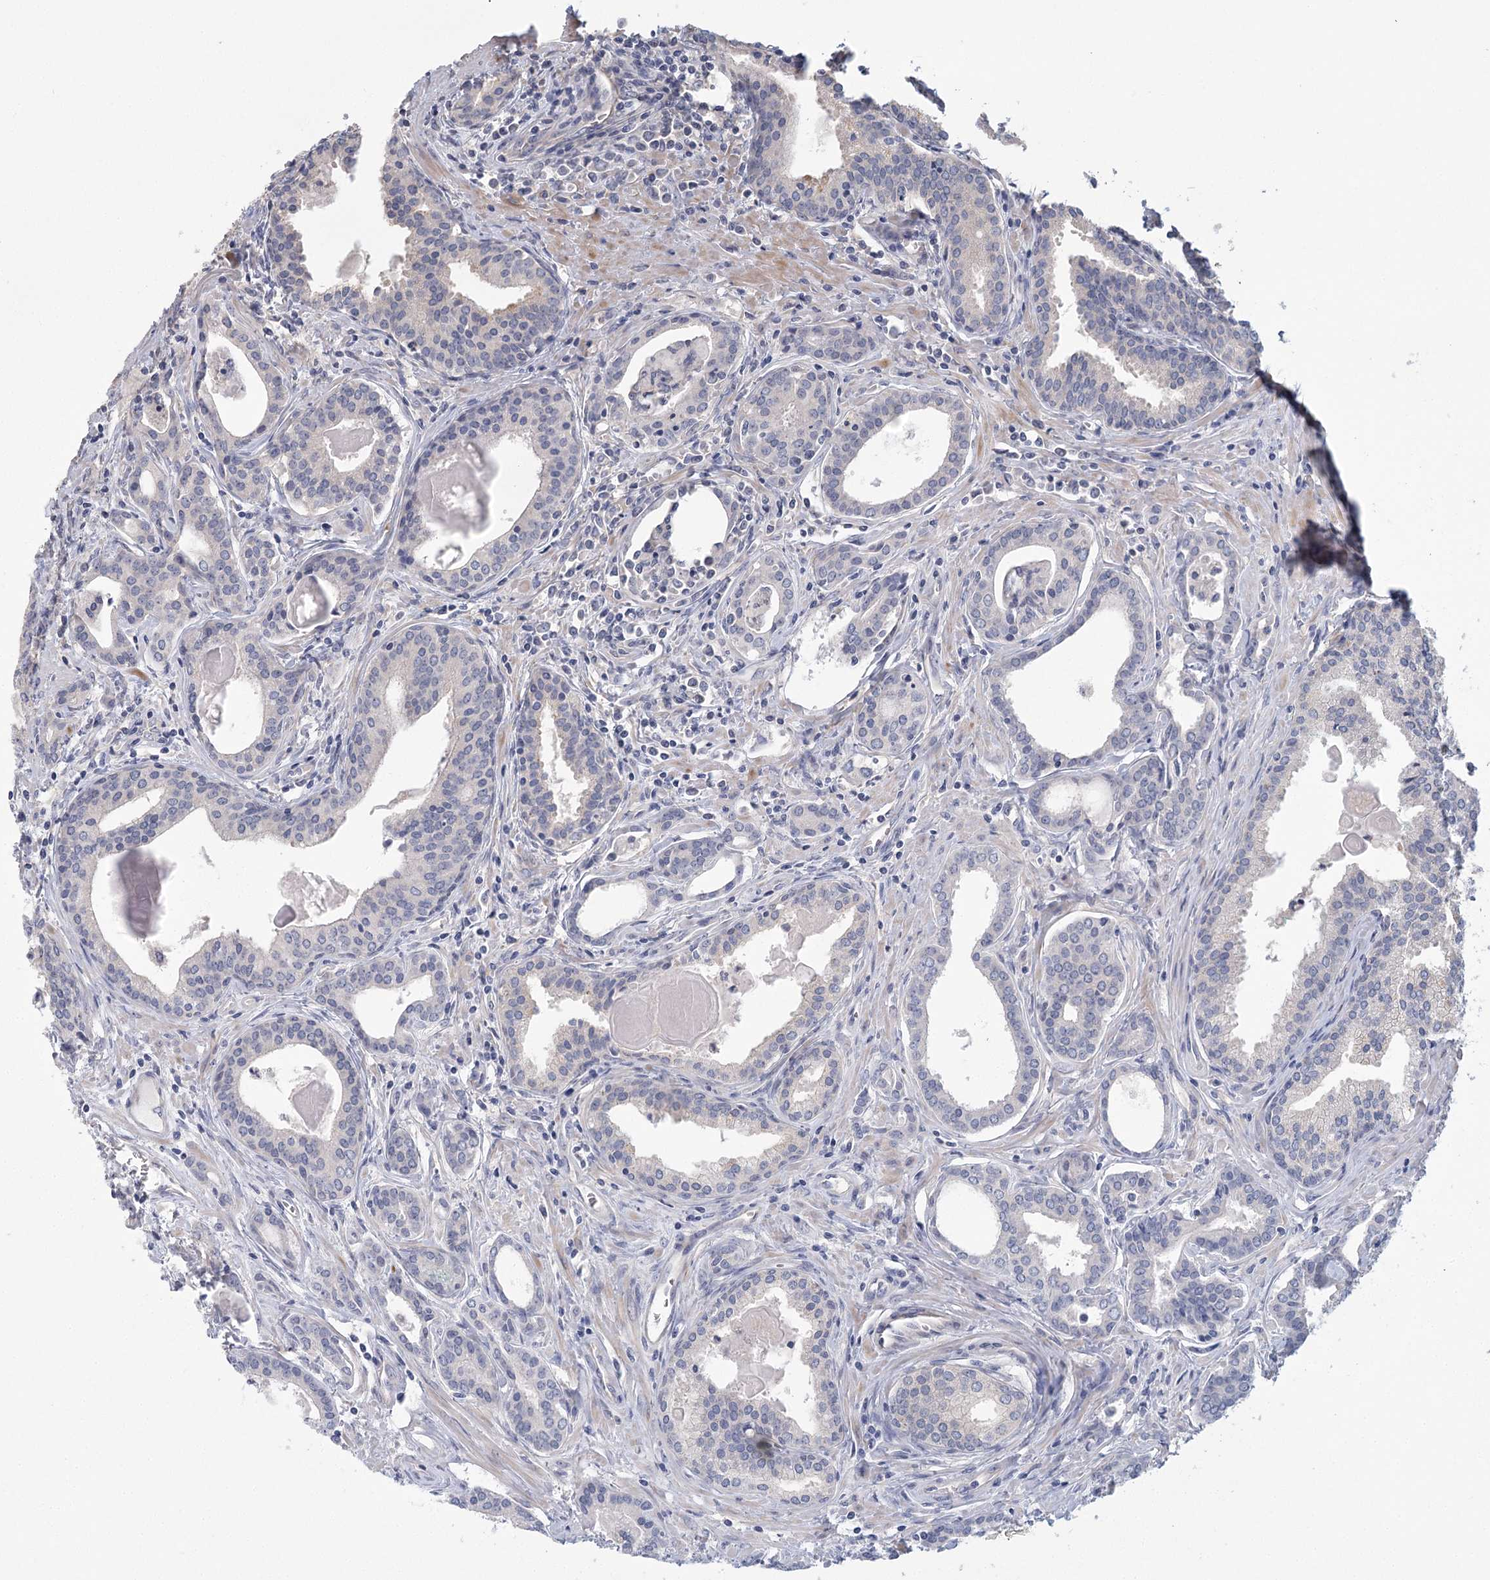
{"staining": {"intensity": "negative", "quantity": "none", "location": "none"}, "tissue": "prostate cancer", "cell_type": "Tumor cells", "image_type": "cancer", "snomed": [{"axis": "morphology", "description": "Adenocarcinoma, High grade"}, {"axis": "topography", "description": "Prostate"}], "caption": "Histopathology image shows no protein staining in tumor cells of prostate cancer tissue.", "gene": "CNTLN", "patient": {"sex": "male", "age": 68}}